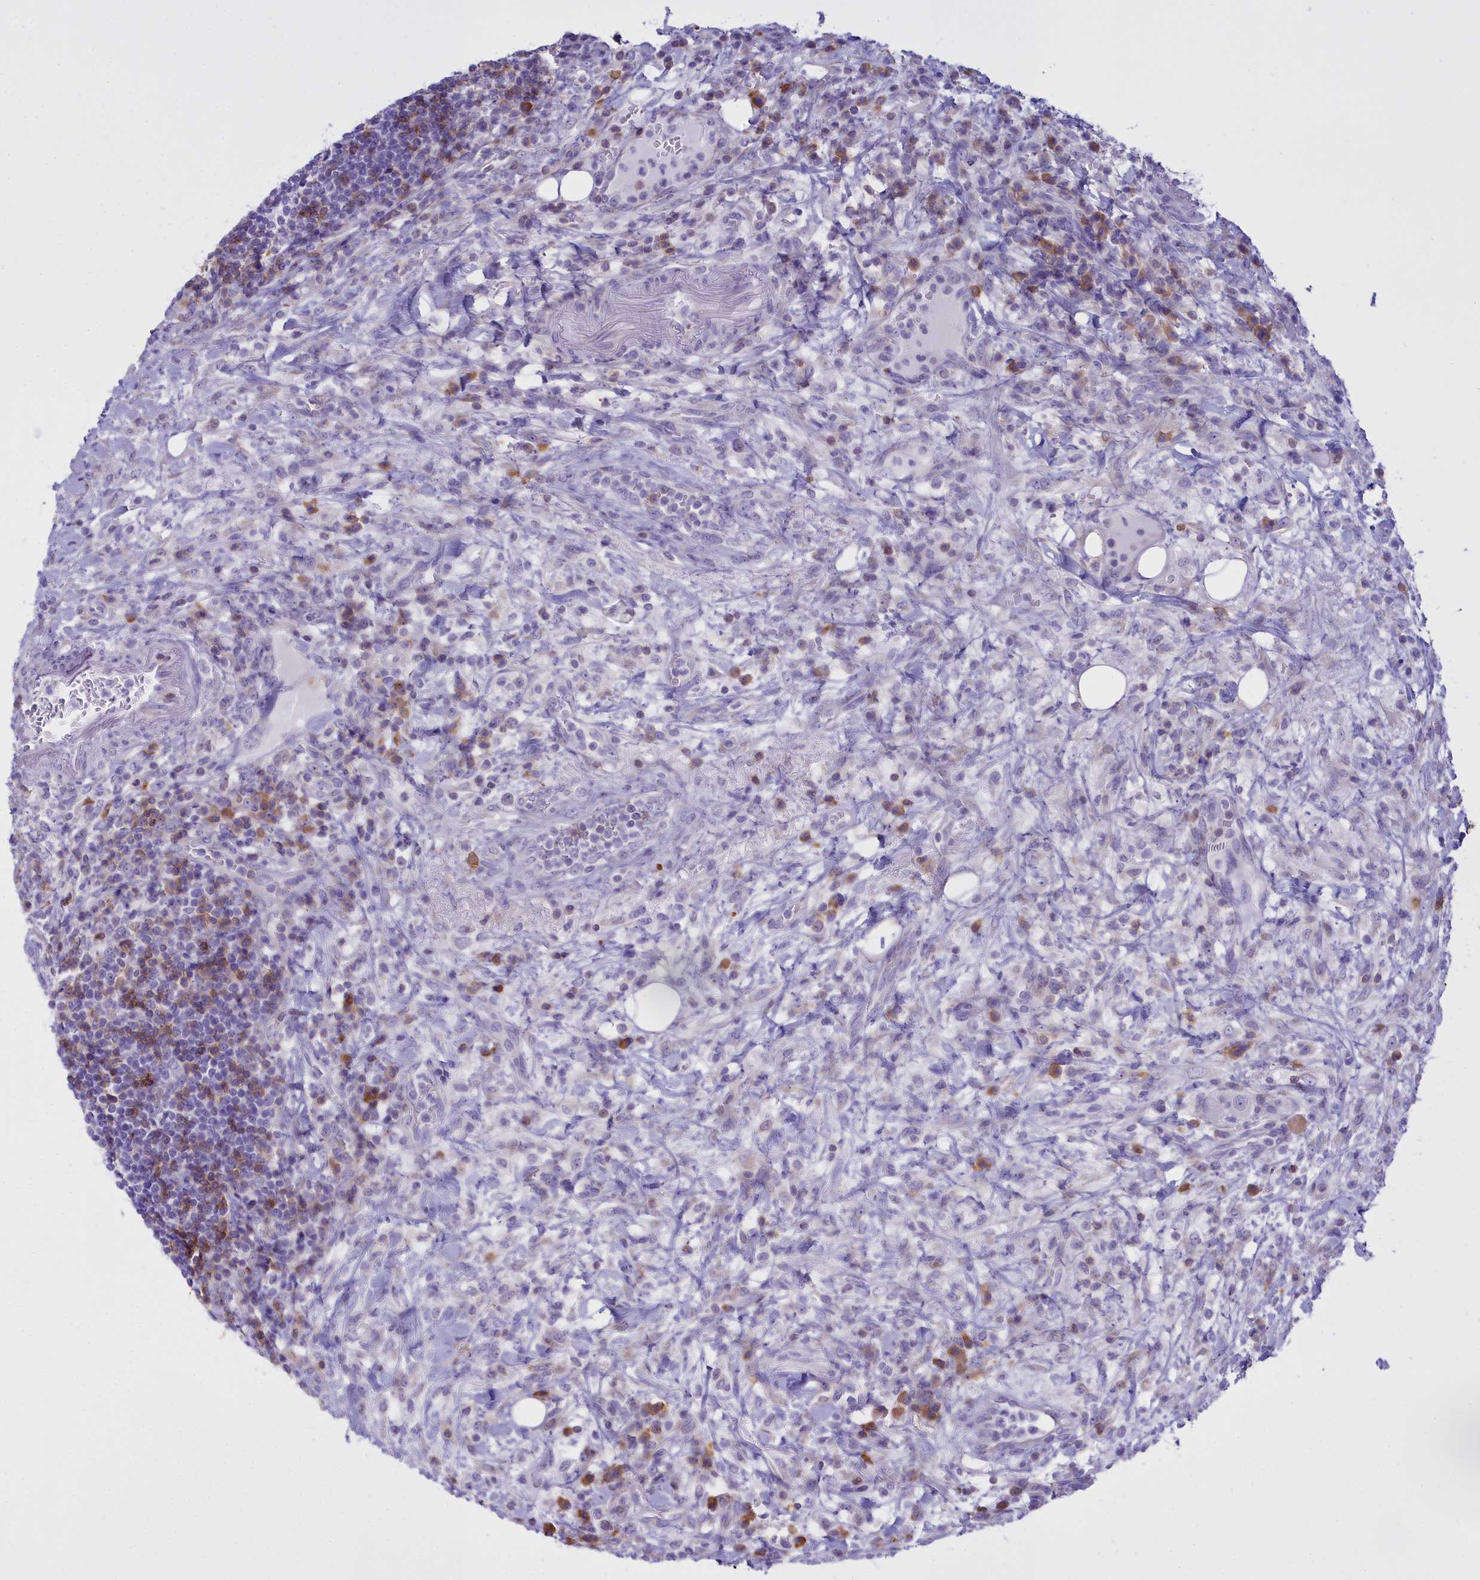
{"staining": {"intensity": "negative", "quantity": "none", "location": "none"}, "tissue": "lymphoma", "cell_type": "Tumor cells", "image_type": "cancer", "snomed": [{"axis": "morphology", "description": "Malignant lymphoma, non-Hodgkin's type, High grade"}, {"axis": "topography", "description": "Colon"}], "caption": "The immunohistochemistry (IHC) image has no significant expression in tumor cells of lymphoma tissue.", "gene": "CD5", "patient": {"sex": "female", "age": 53}}